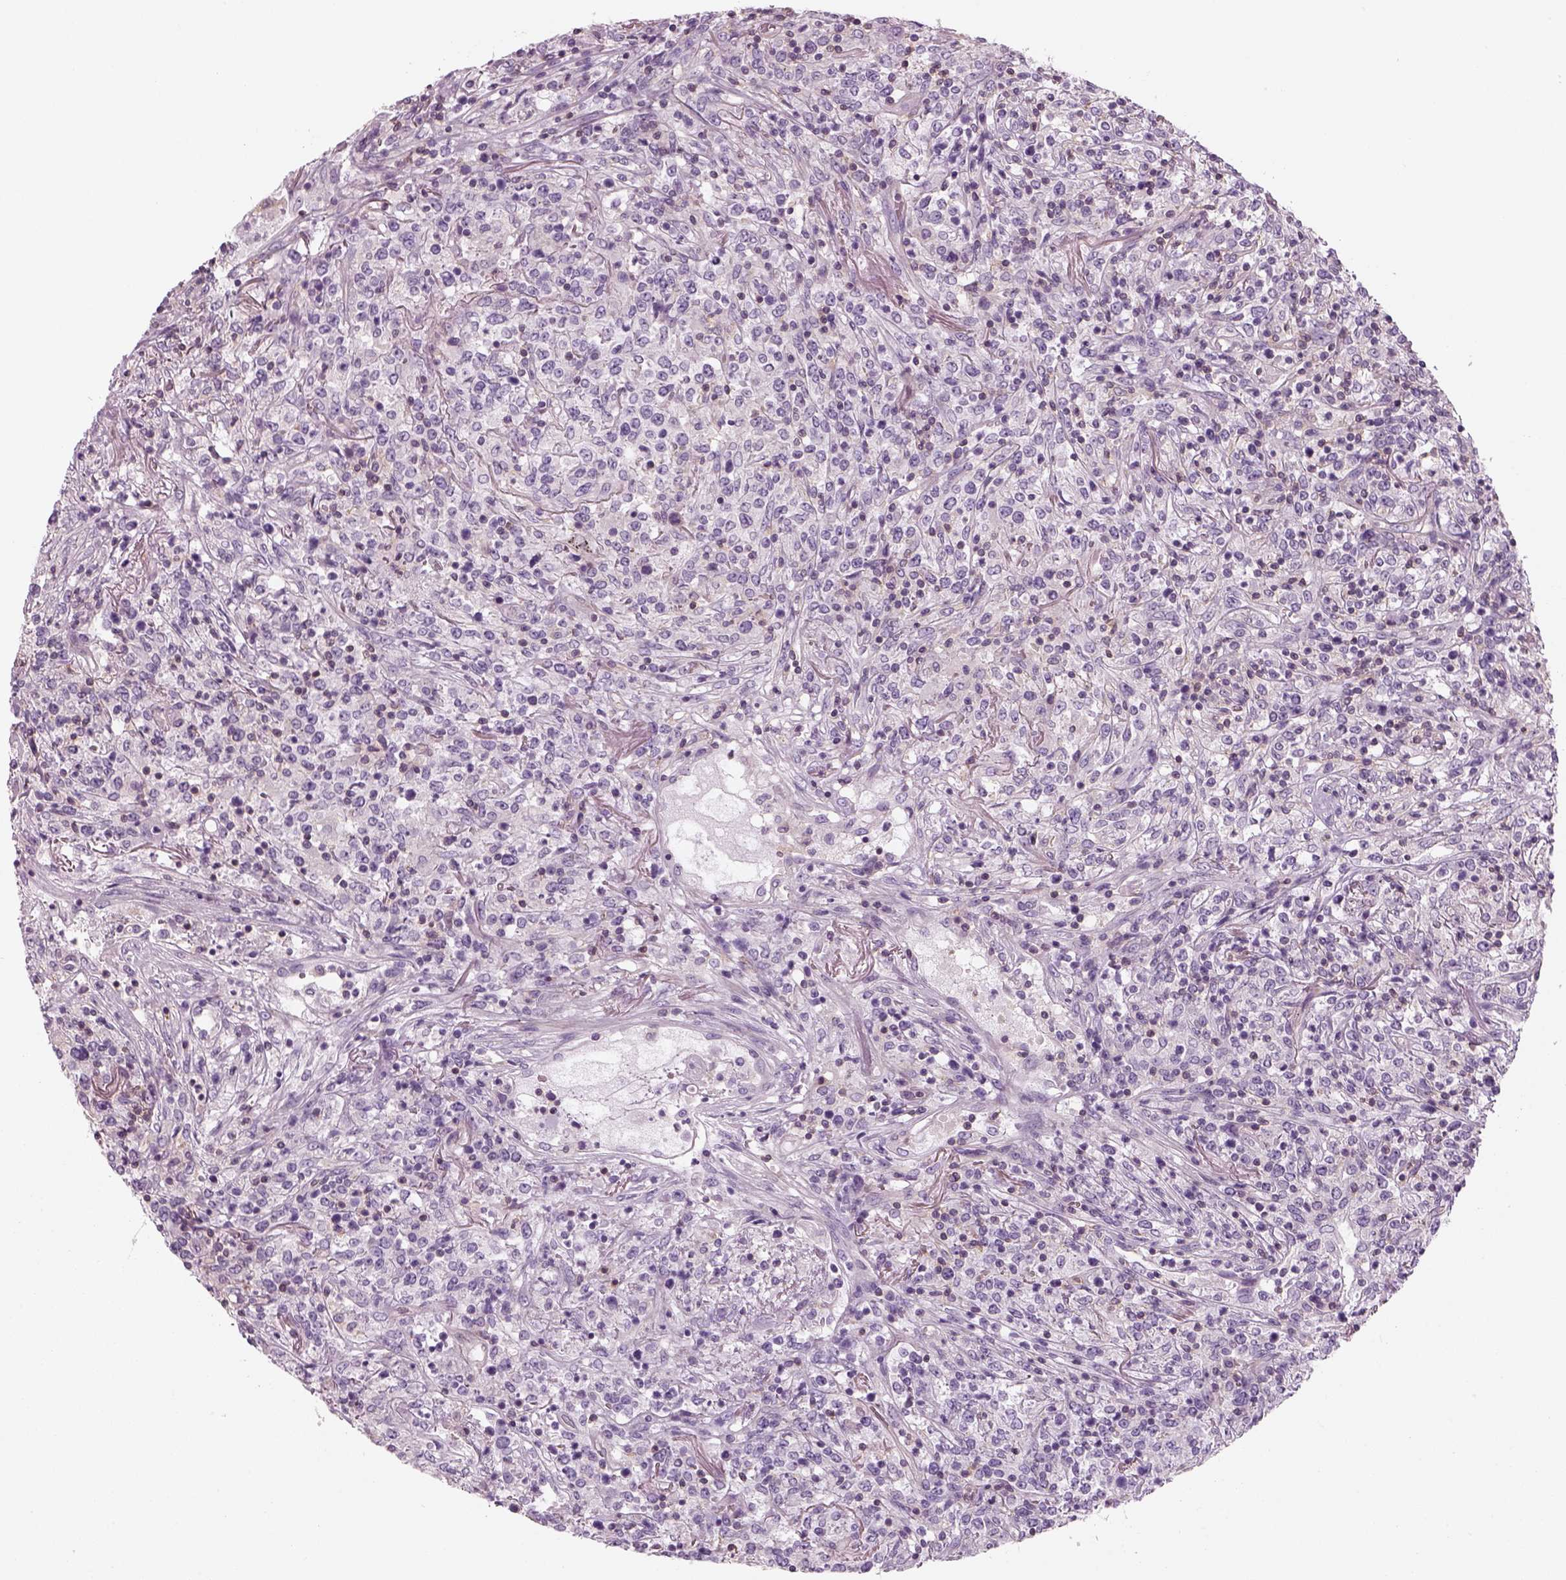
{"staining": {"intensity": "negative", "quantity": "none", "location": "none"}, "tissue": "lymphoma", "cell_type": "Tumor cells", "image_type": "cancer", "snomed": [{"axis": "morphology", "description": "Malignant lymphoma, non-Hodgkin's type, High grade"}, {"axis": "topography", "description": "Lung"}], "caption": "This is an immunohistochemistry histopathology image of human lymphoma. There is no staining in tumor cells.", "gene": "SLC1A7", "patient": {"sex": "male", "age": 79}}